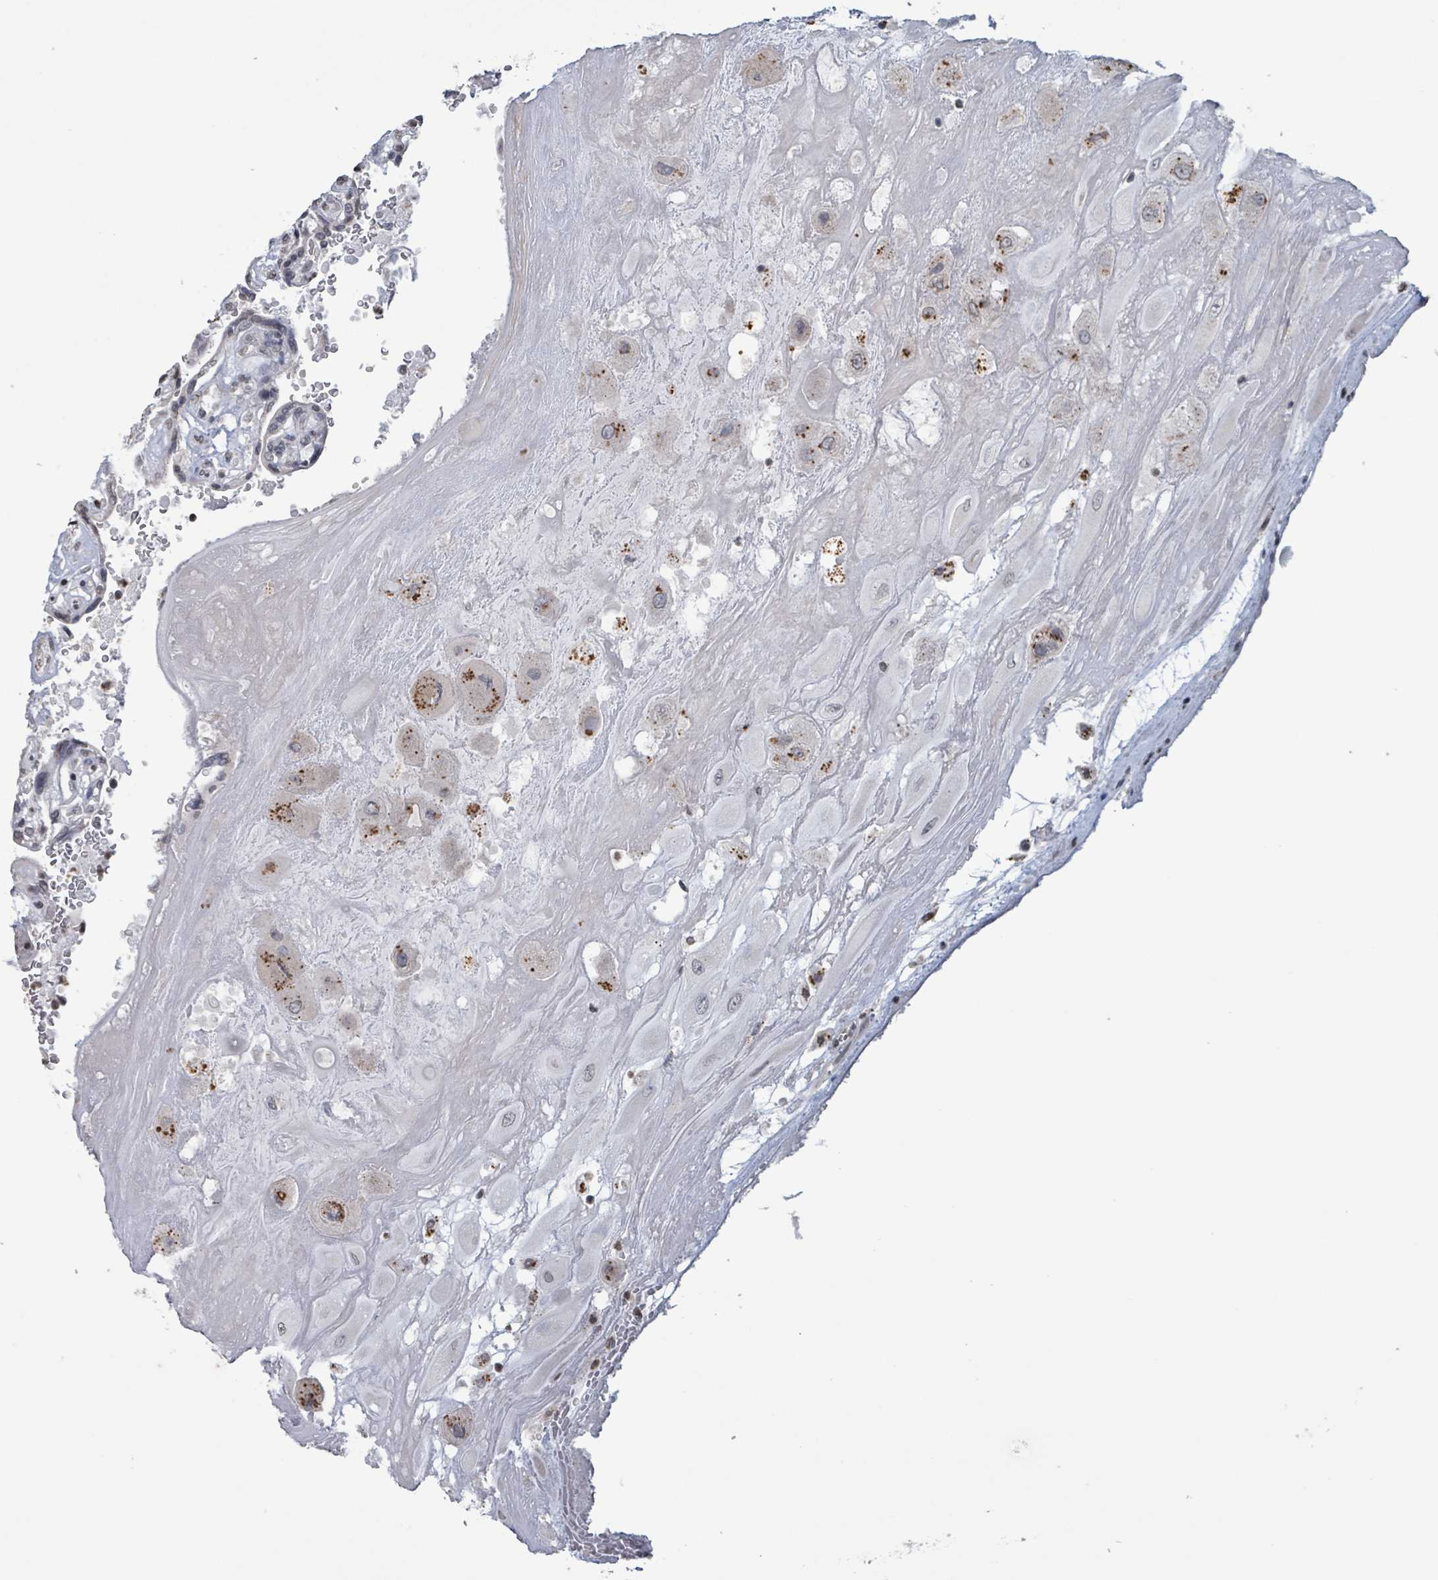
{"staining": {"intensity": "moderate", "quantity": ">75%", "location": "cytoplasmic/membranous"}, "tissue": "placenta", "cell_type": "Decidual cells", "image_type": "normal", "snomed": [{"axis": "morphology", "description": "Normal tissue, NOS"}, {"axis": "topography", "description": "Placenta"}], "caption": "Immunohistochemical staining of benign human placenta shows medium levels of moderate cytoplasmic/membranous positivity in about >75% of decidual cells. (DAB = brown stain, brightfield microscopy at high magnification).", "gene": "CA9", "patient": {"sex": "female", "age": 32}}